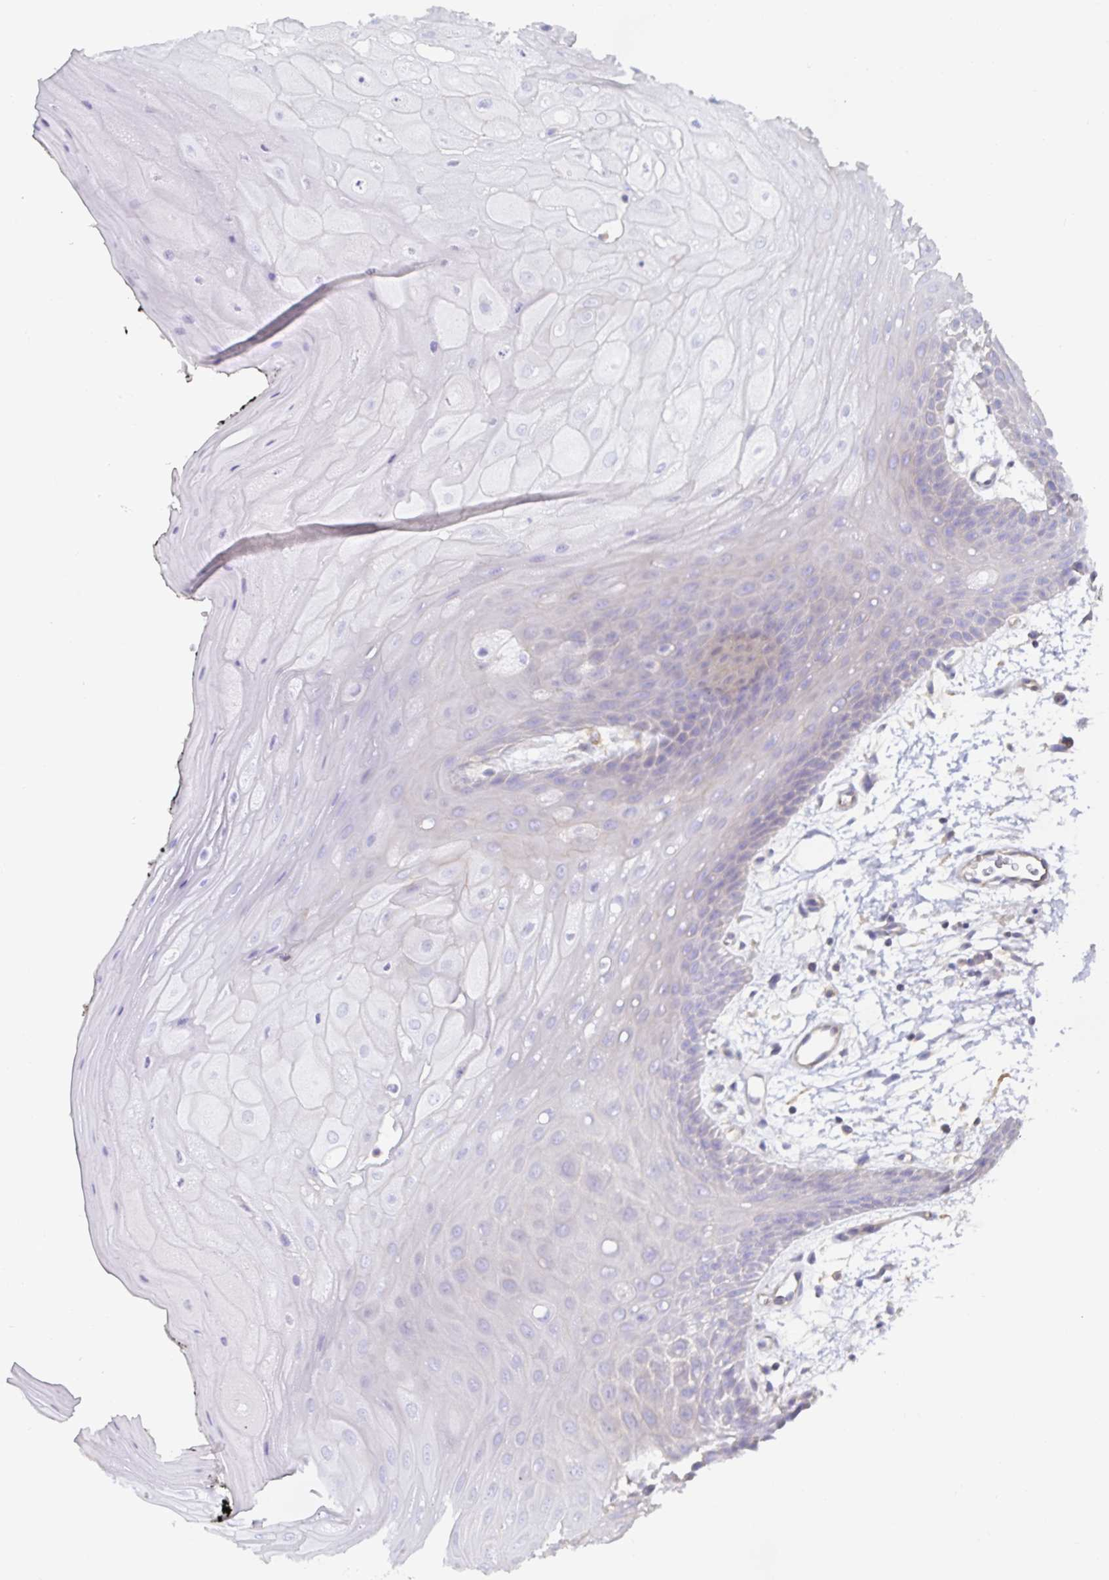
{"staining": {"intensity": "negative", "quantity": "none", "location": "none"}, "tissue": "oral mucosa", "cell_type": "Squamous epithelial cells", "image_type": "normal", "snomed": [{"axis": "morphology", "description": "Normal tissue, NOS"}, {"axis": "topography", "description": "Oral tissue"}, {"axis": "topography", "description": "Tounge, NOS"}], "caption": "Oral mucosa was stained to show a protein in brown. There is no significant positivity in squamous epithelial cells.", "gene": "METTL22", "patient": {"sex": "female", "age": 59}}